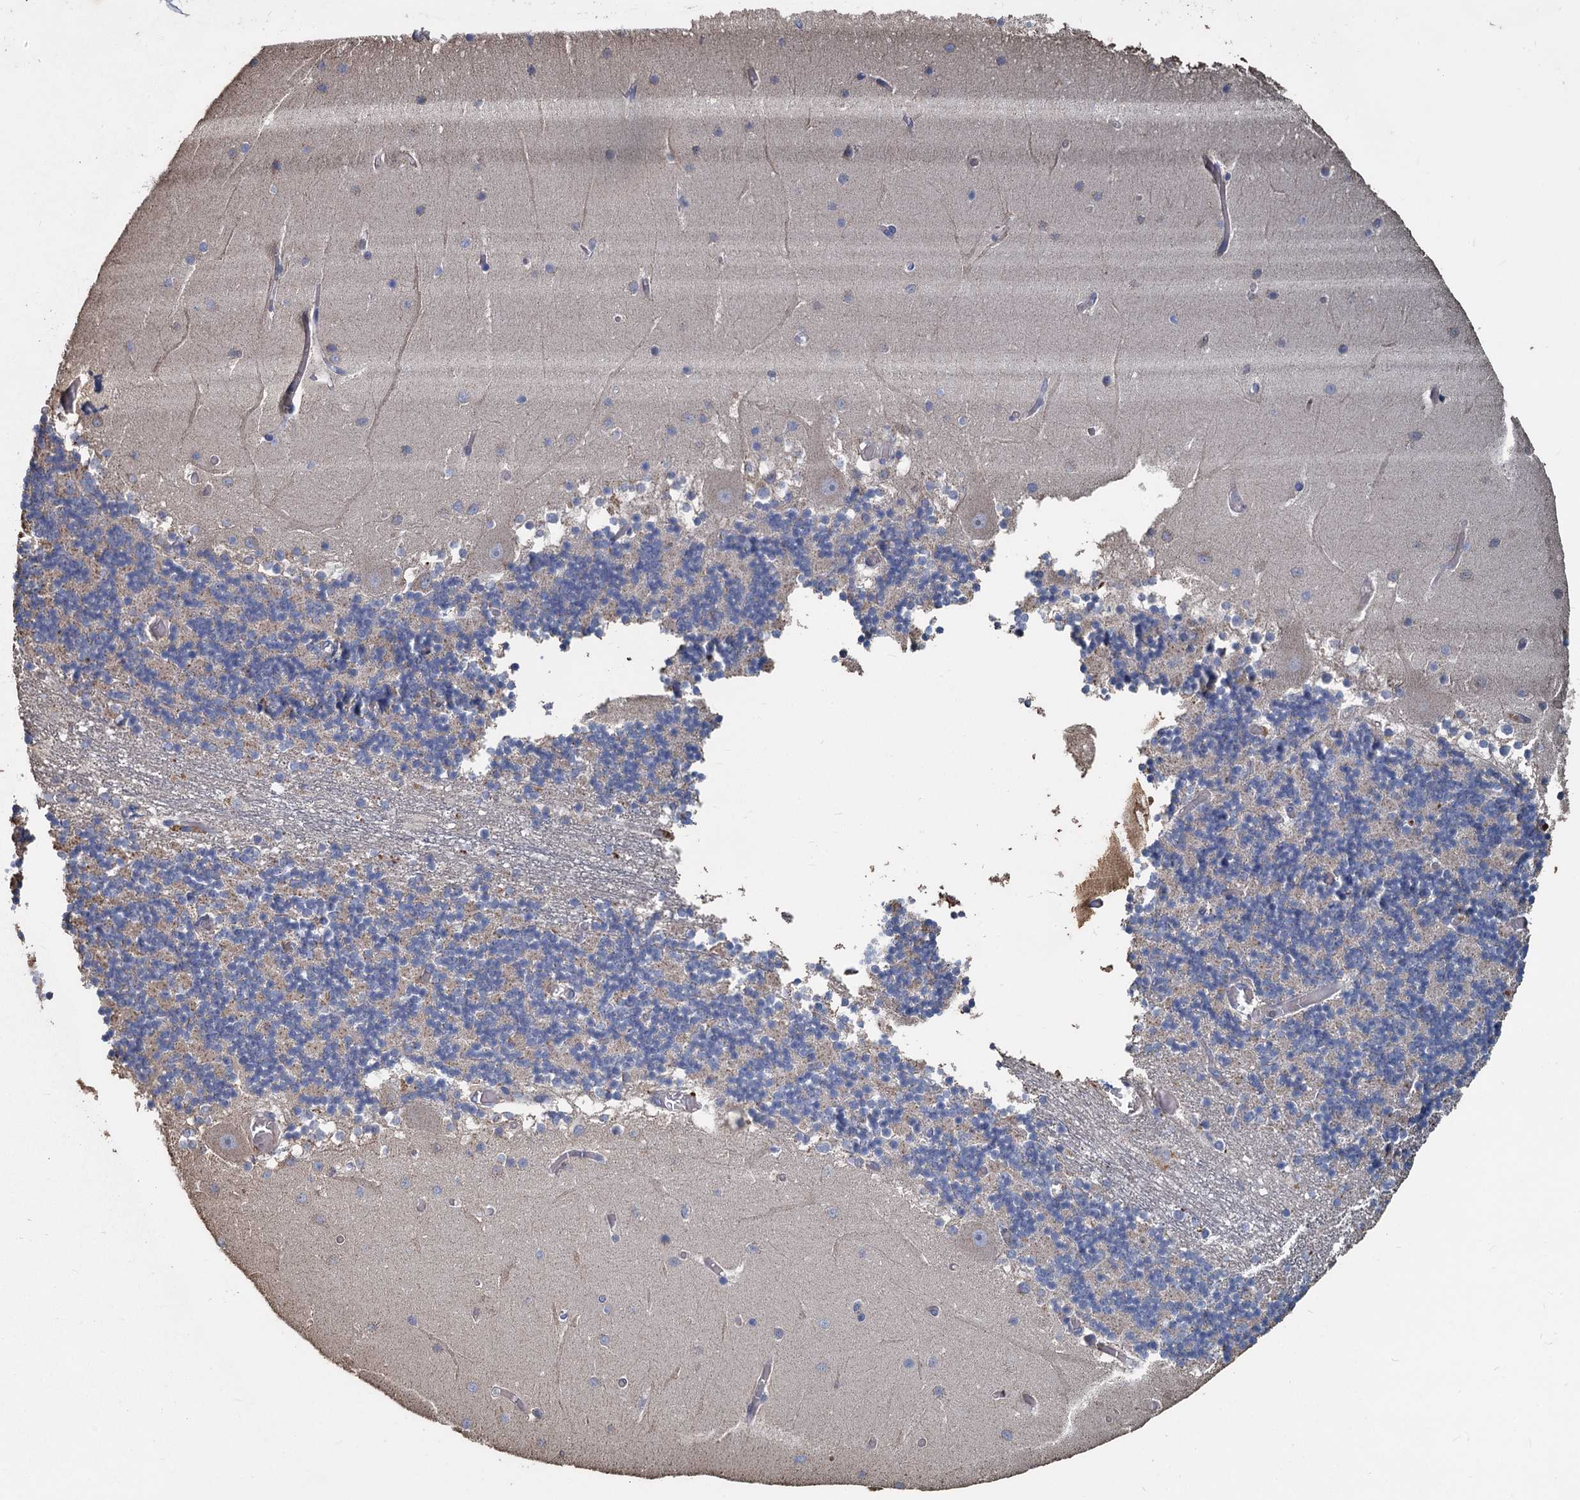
{"staining": {"intensity": "negative", "quantity": "none", "location": "none"}, "tissue": "cerebellum", "cell_type": "Cells in granular layer", "image_type": "normal", "snomed": [{"axis": "morphology", "description": "Normal tissue, NOS"}, {"axis": "topography", "description": "Cerebellum"}], "caption": "This is an immunohistochemistry histopathology image of normal human cerebellum. There is no positivity in cells in granular layer.", "gene": "TCTN2", "patient": {"sex": "female", "age": 28}}